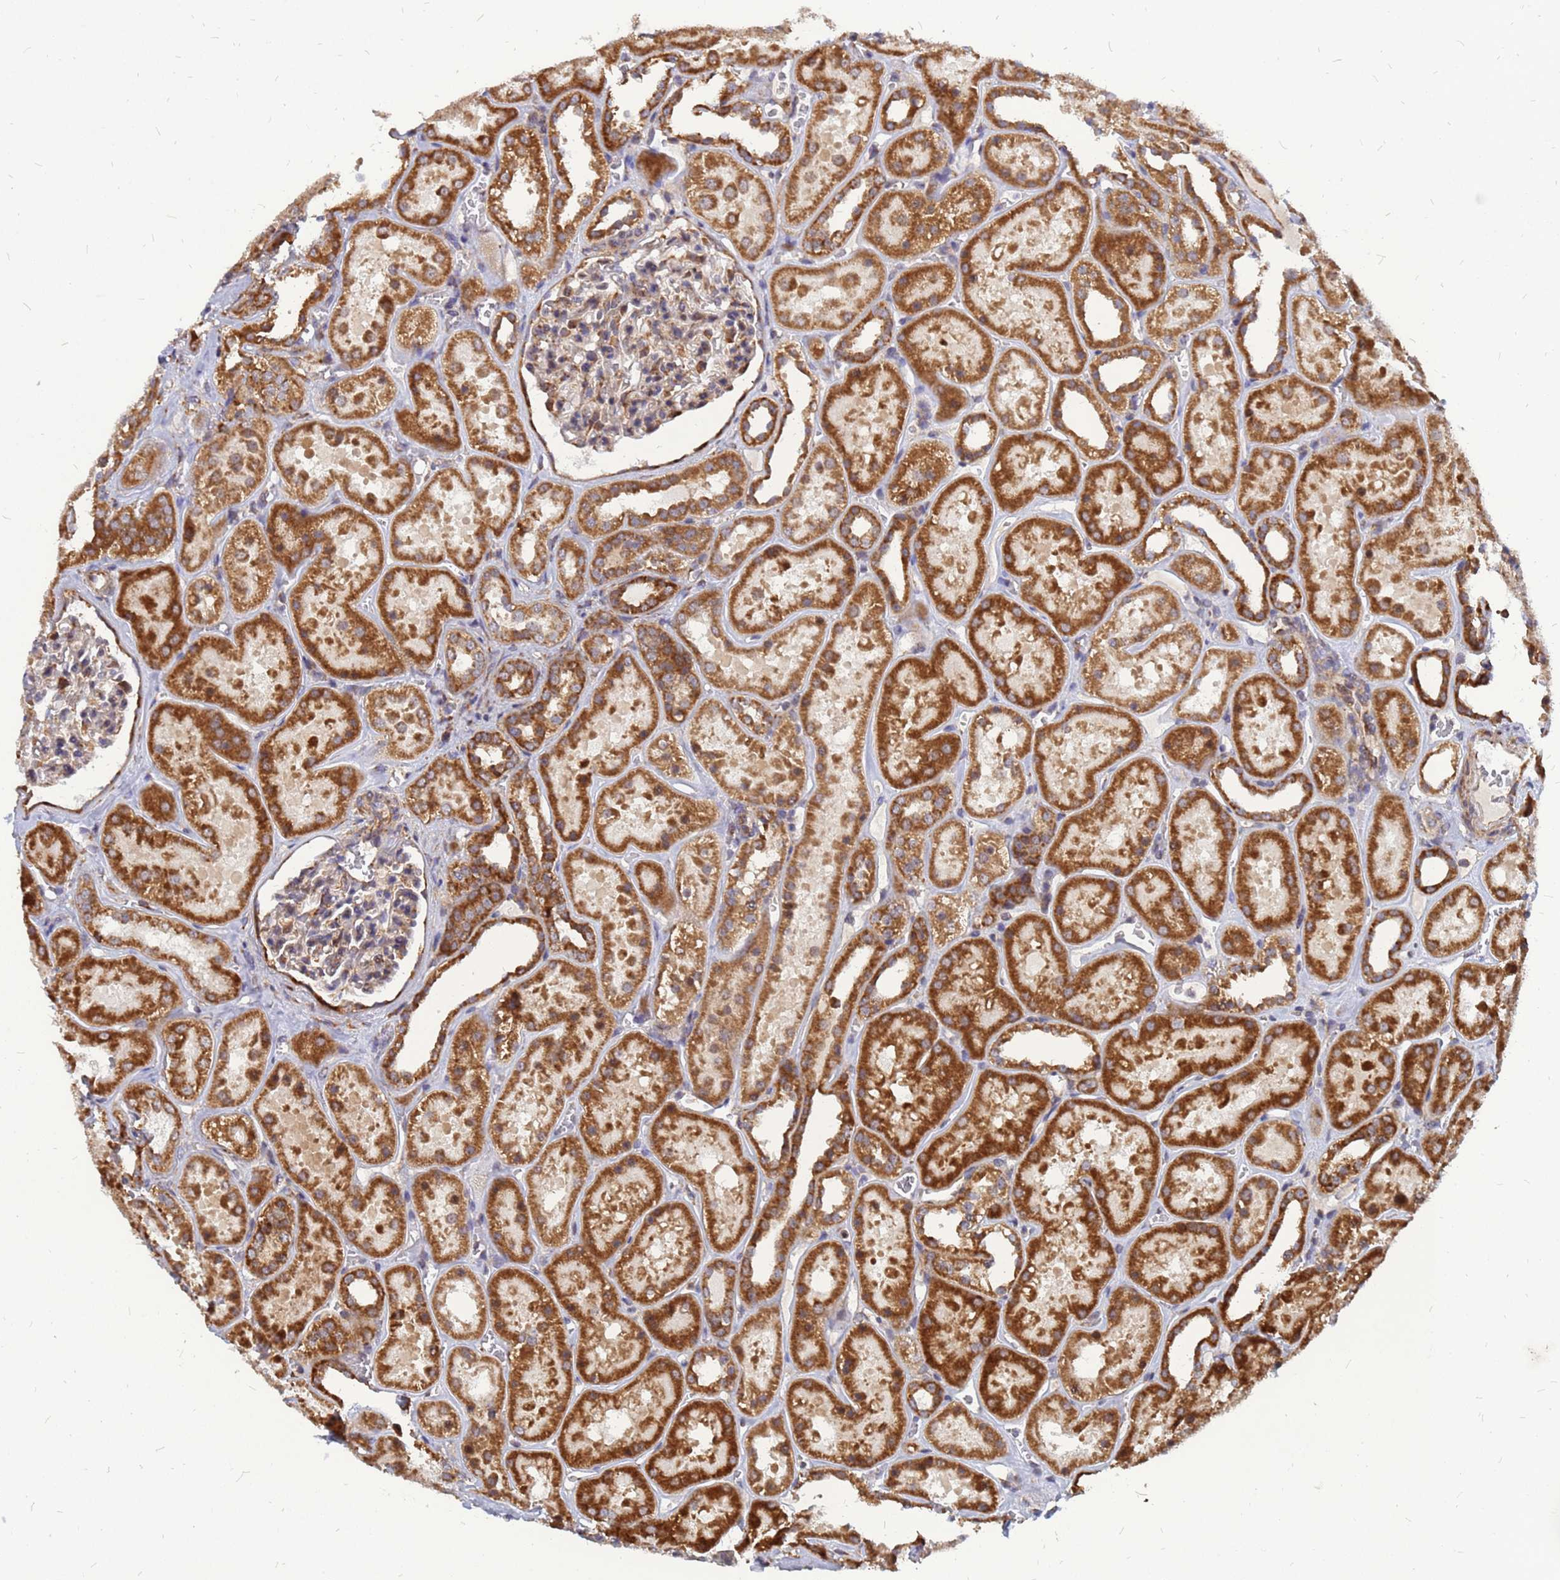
{"staining": {"intensity": "moderate", "quantity": "25%-75%", "location": "cytoplasmic/membranous"}, "tissue": "kidney", "cell_type": "Cells in glomeruli", "image_type": "normal", "snomed": [{"axis": "morphology", "description": "Normal tissue, NOS"}, {"axis": "topography", "description": "Kidney"}], "caption": "Human kidney stained with a brown dye exhibits moderate cytoplasmic/membranous positive positivity in about 25%-75% of cells in glomeruli.", "gene": "RPL8", "patient": {"sex": "female", "age": 41}}